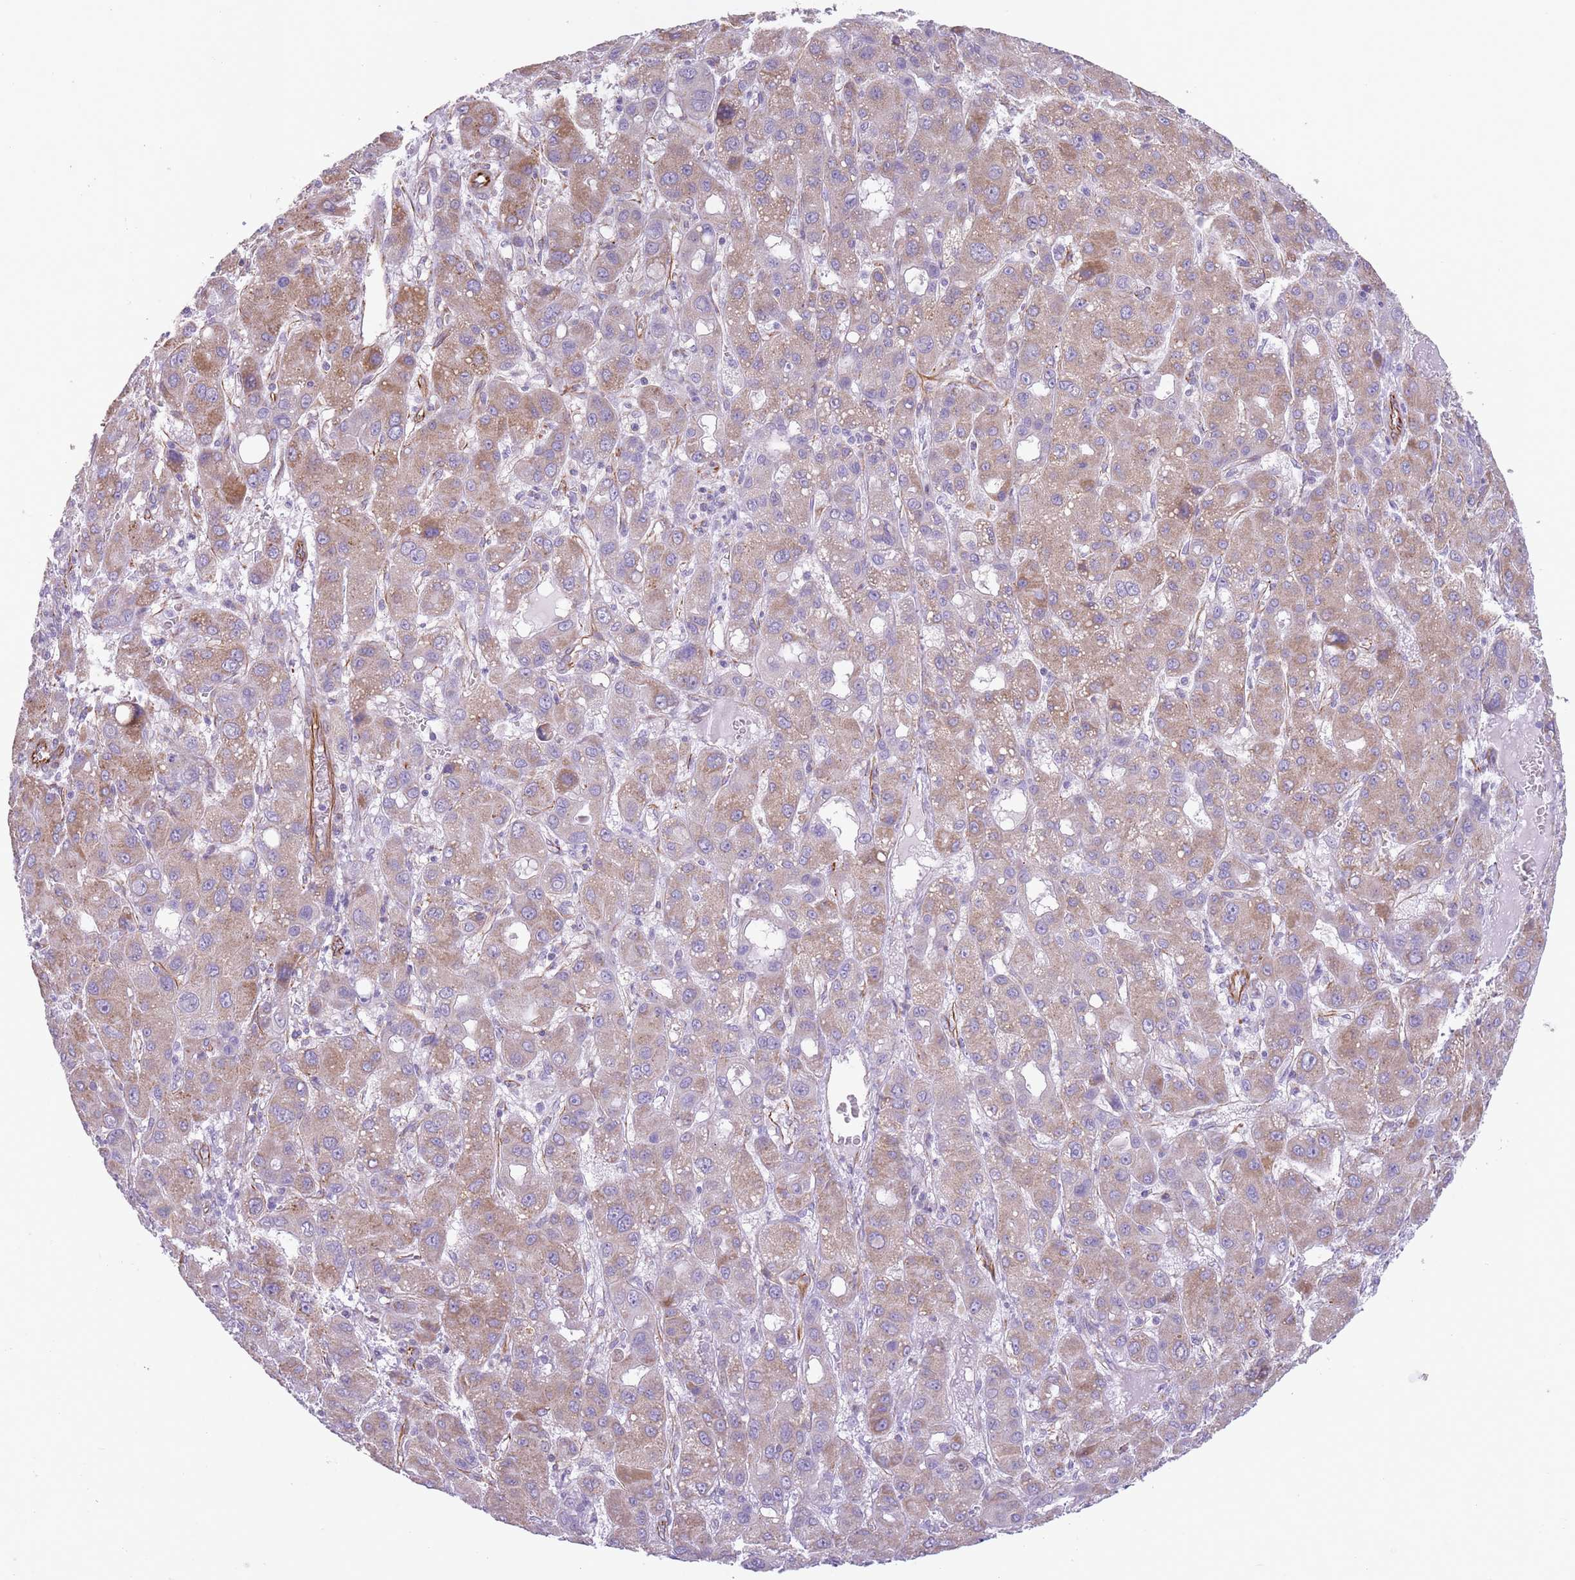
{"staining": {"intensity": "moderate", "quantity": ">75%", "location": "cytoplasmic/membranous"}, "tissue": "liver cancer", "cell_type": "Tumor cells", "image_type": "cancer", "snomed": [{"axis": "morphology", "description": "Carcinoma, Hepatocellular, NOS"}, {"axis": "topography", "description": "Liver"}], "caption": "Protein analysis of liver hepatocellular carcinoma tissue shows moderate cytoplasmic/membranous staining in approximately >75% of tumor cells. The staining is performed using DAB brown chromogen to label protein expression. The nuclei are counter-stained blue using hematoxylin.", "gene": "PTCD1", "patient": {"sex": "male", "age": 55}}